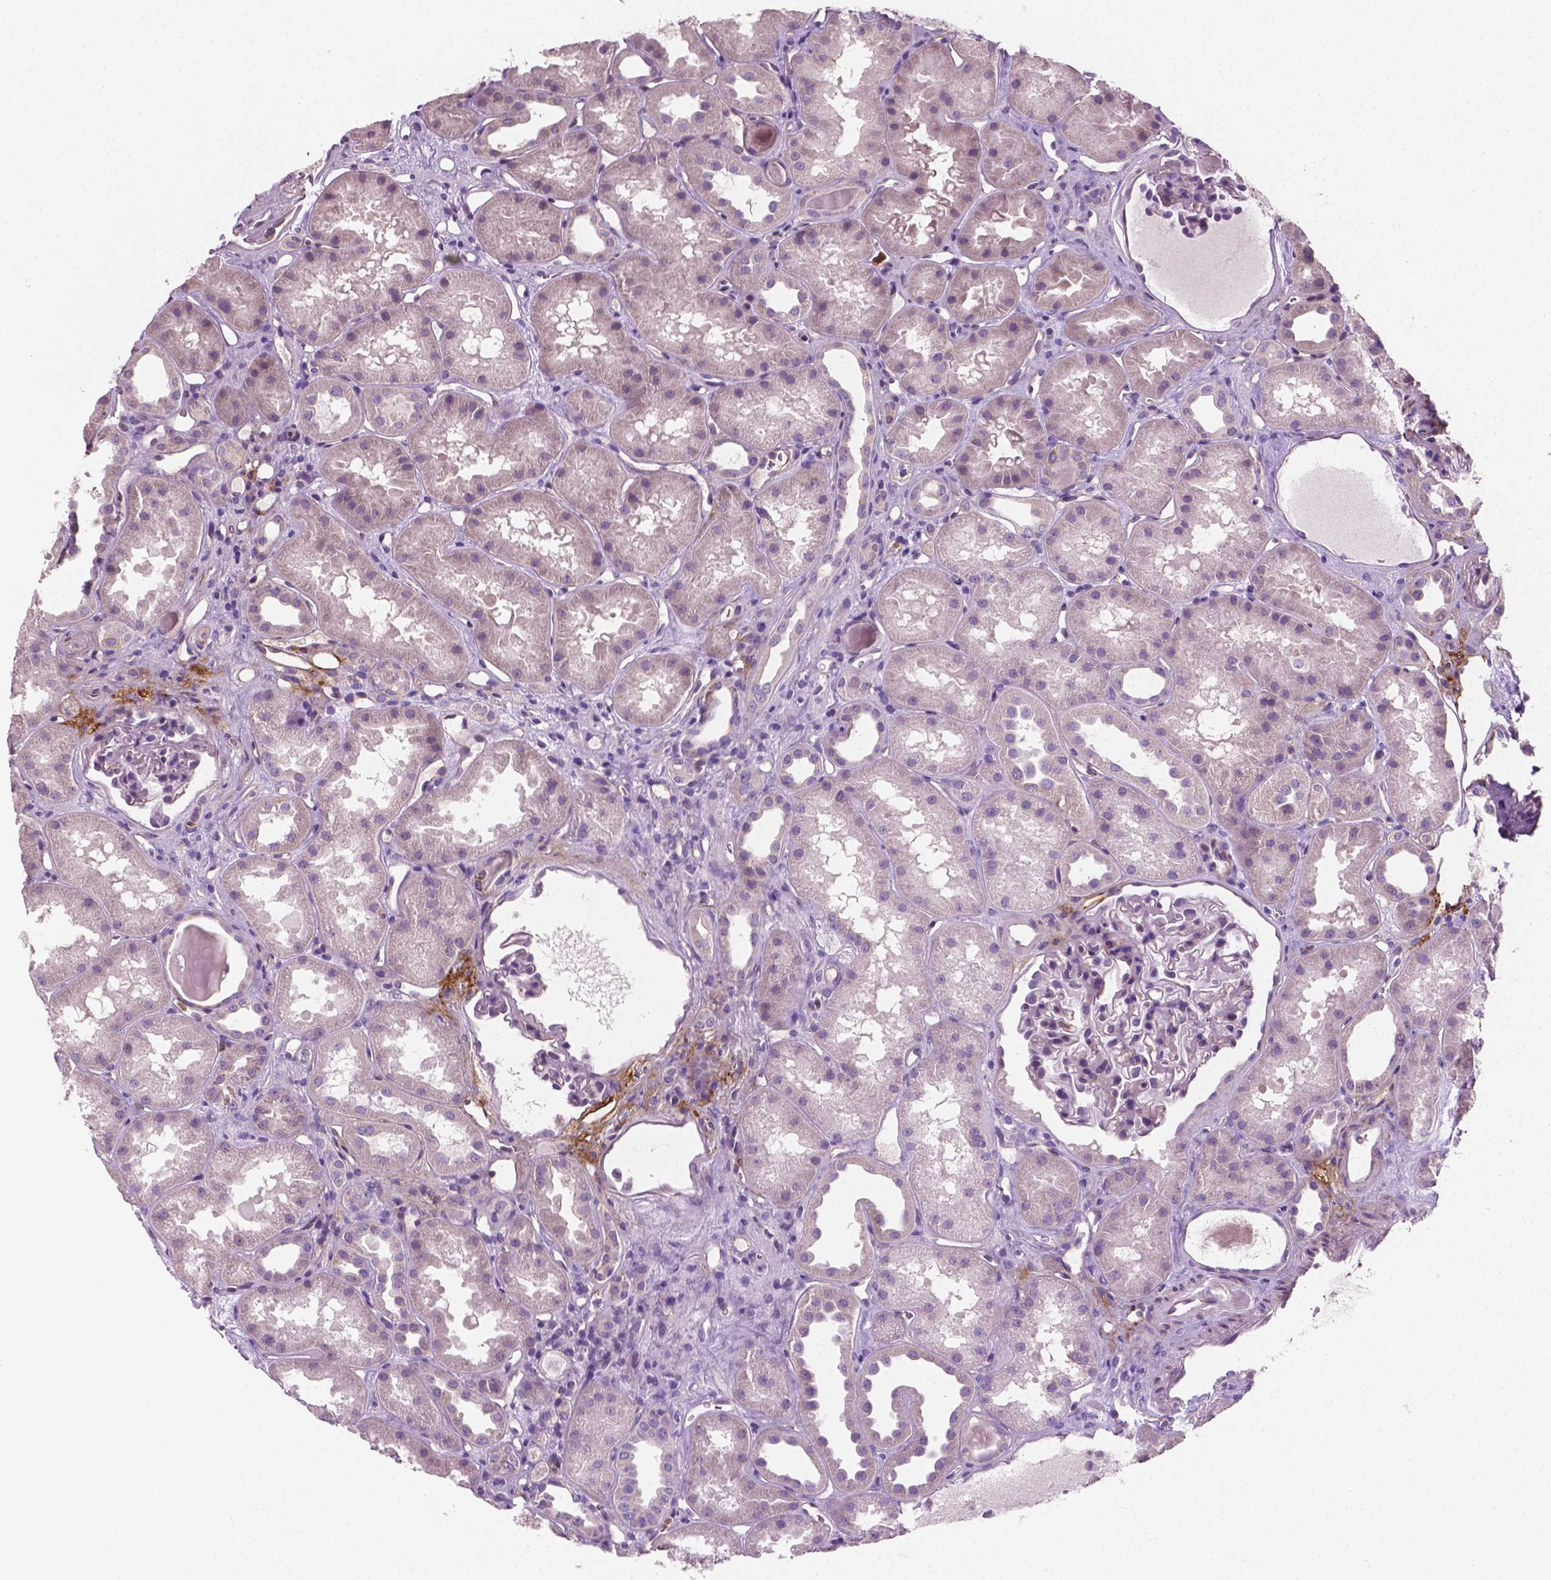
{"staining": {"intensity": "negative", "quantity": "none", "location": "none"}, "tissue": "kidney", "cell_type": "Cells in glomeruli", "image_type": "normal", "snomed": [{"axis": "morphology", "description": "Normal tissue, NOS"}, {"axis": "topography", "description": "Kidney"}], "caption": "Cells in glomeruli are negative for brown protein staining in unremarkable kidney.", "gene": "PTX3", "patient": {"sex": "male", "age": 61}}